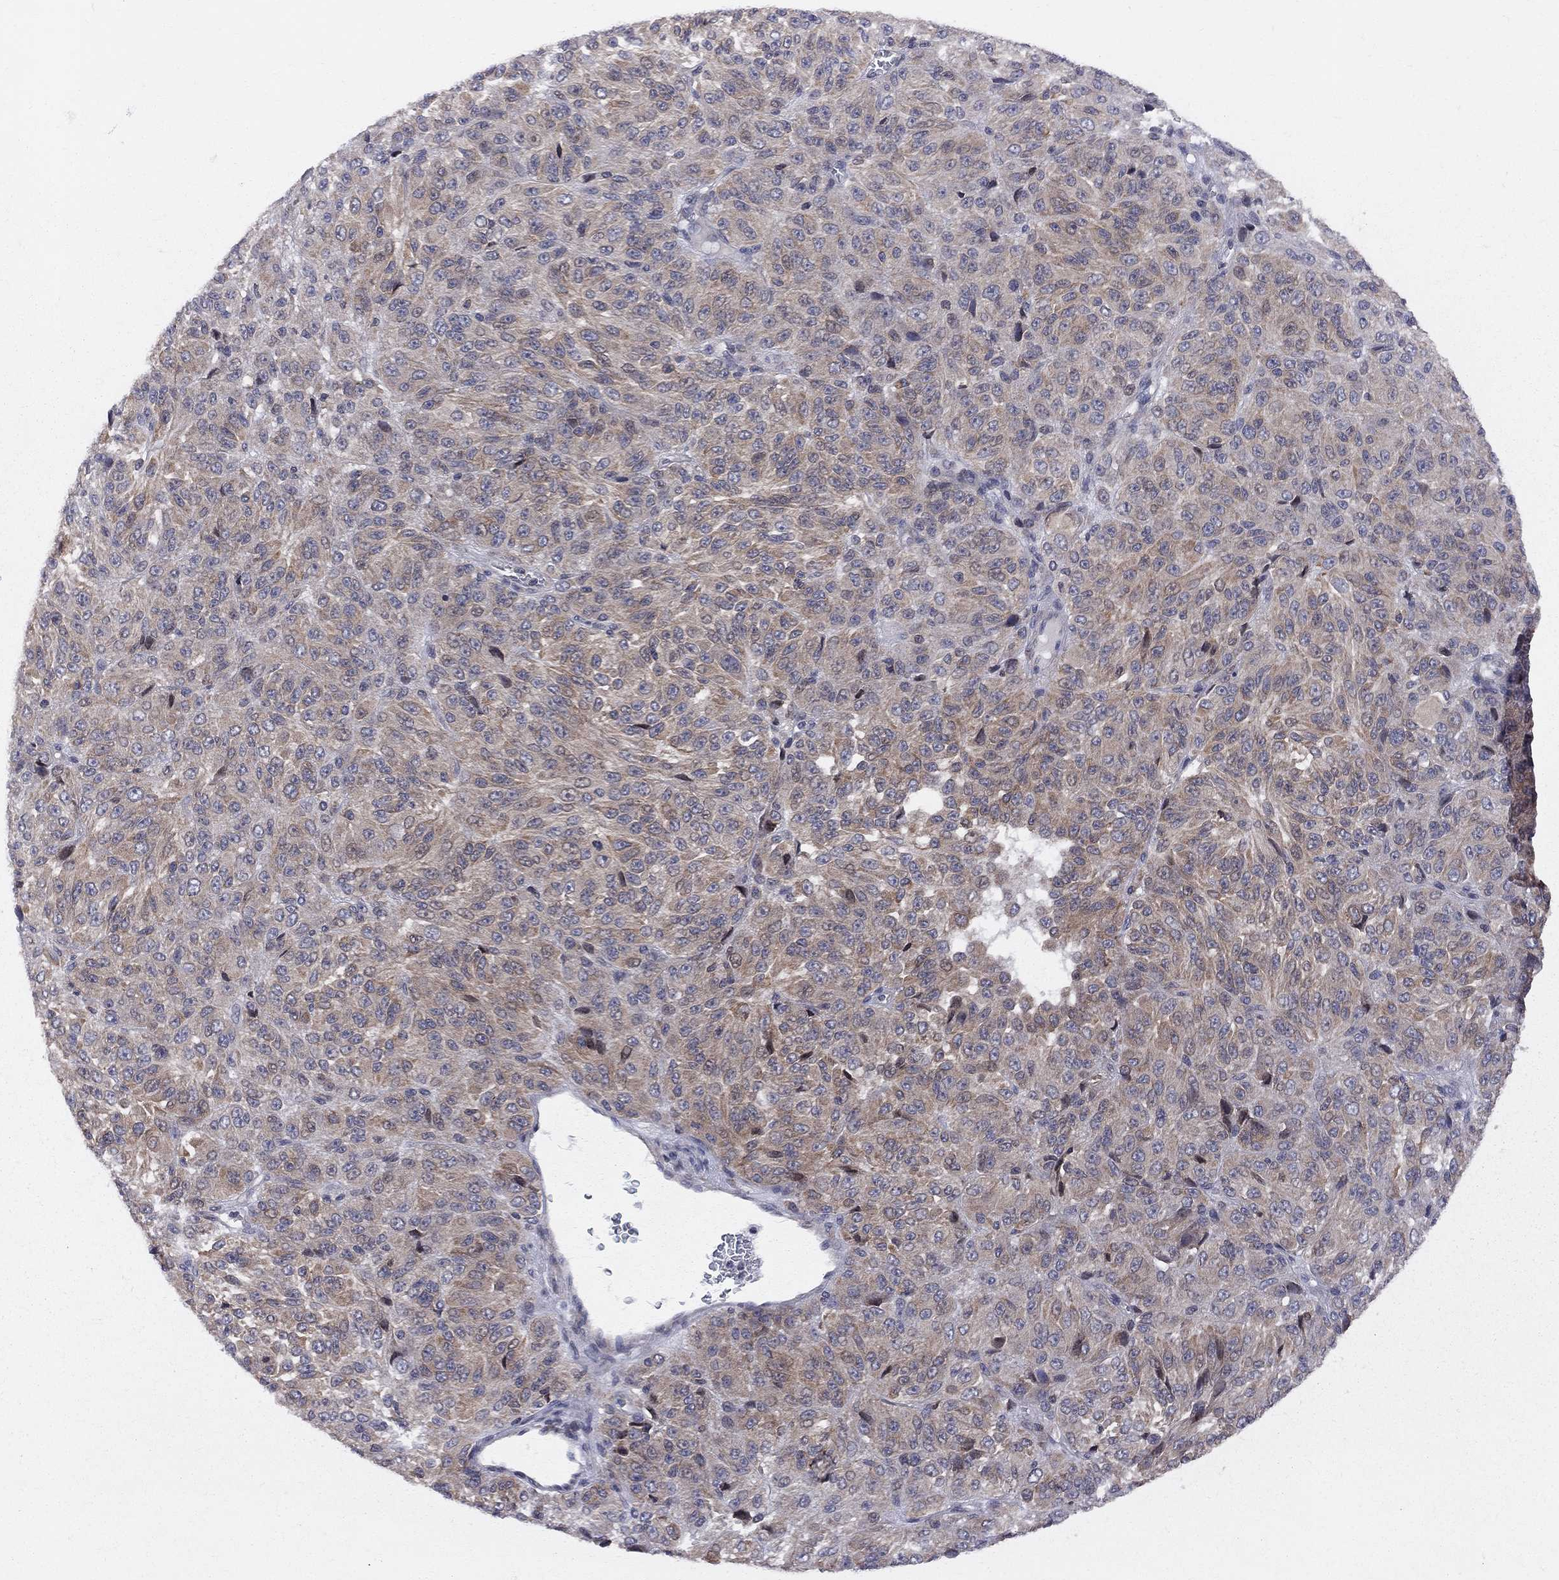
{"staining": {"intensity": "moderate", "quantity": ">75%", "location": "cytoplasmic/membranous"}, "tissue": "melanoma", "cell_type": "Tumor cells", "image_type": "cancer", "snomed": [{"axis": "morphology", "description": "Malignant melanoma, Metastatic site"}, {"axis": "topography", "description": "Brain"}], "caption": "DAB immunohistochemical staining of human melanoma shows moderate cytoplasmic/membranous protein positivity in about >75% of tumor cells. Immunohistochemistry (ihc) stains the protein in brown and the nuclei are stained blue.", "gene": "CNOT11", "patient": {"sex": "female", "age": 56}}